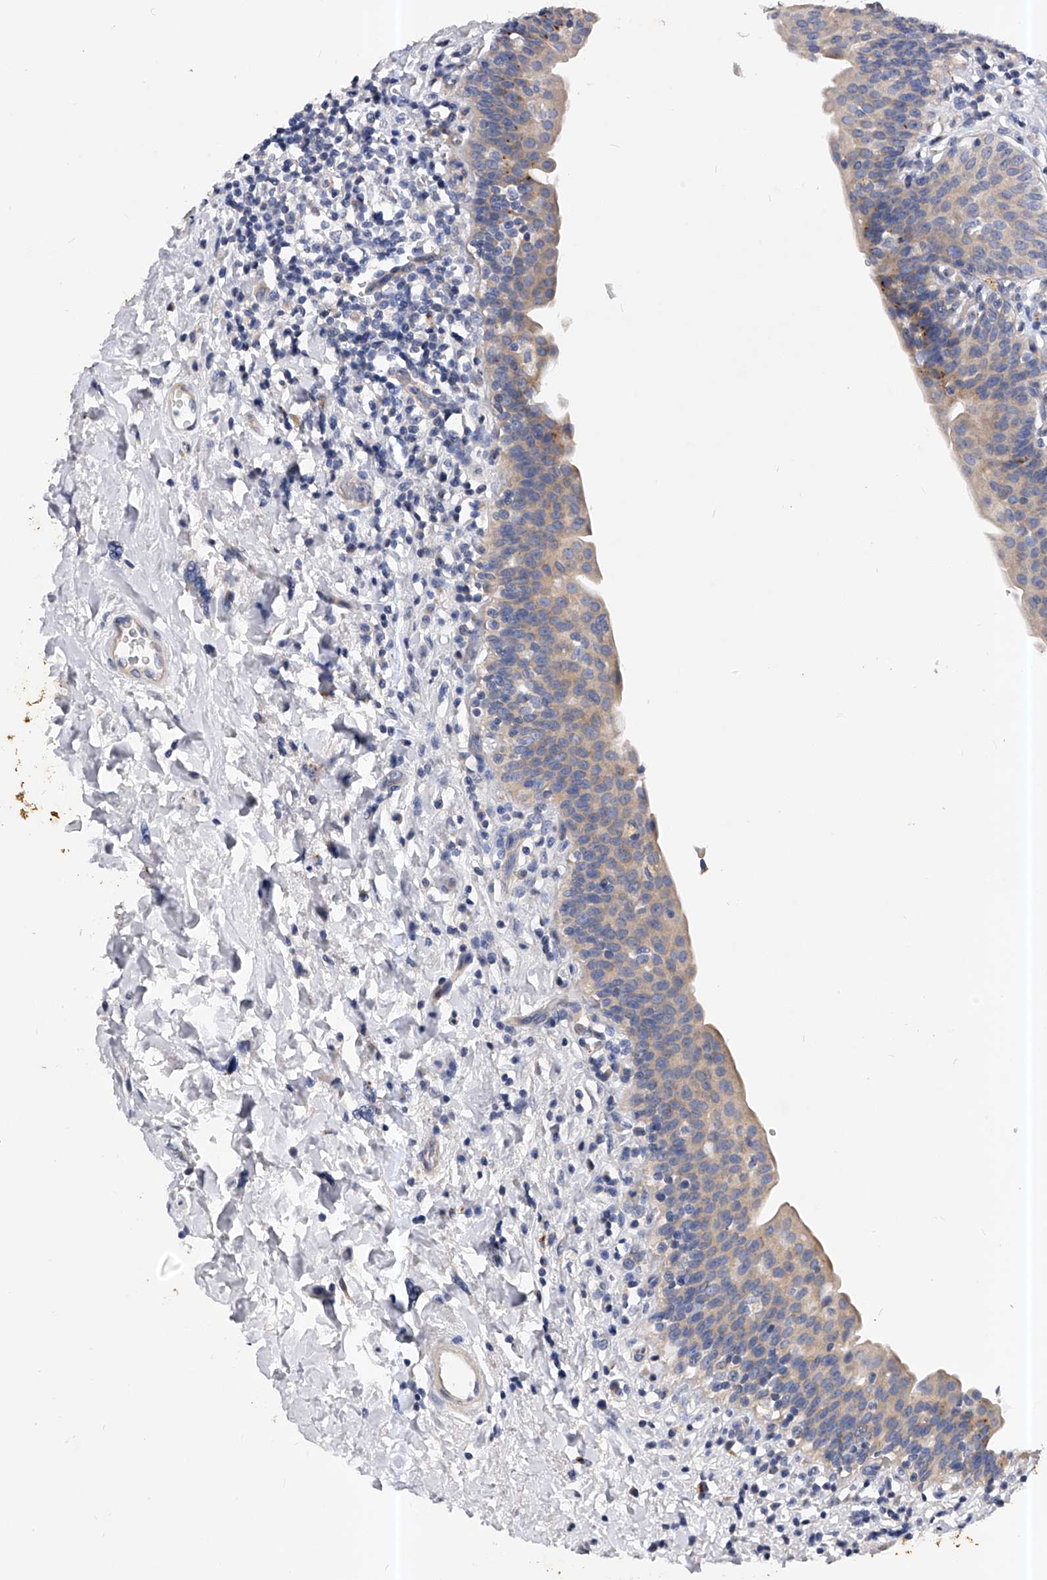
{"staining": {"intensity": "weak", "quantity": "25%-75%", "location": "cytoplasmic/membranous"}, "tissue": "urinary bladder", "cell_type": "Urothelial cells", "image_type": "normal", "snomed": [{"axis": "morphology", "description": "Normal tissue, NOS"}, {"axis": "topography", "description": "Urinary bladder"}], "caption": "This micrograph displays immunohistochemistry staining of unremarkable urinary bladder, with low weak cytoplasmic/membranous staining in approximately 25%-75% of urothelial cells.", "gene": "PPP5C", "patient": {"sex": "male", "age": 83}}